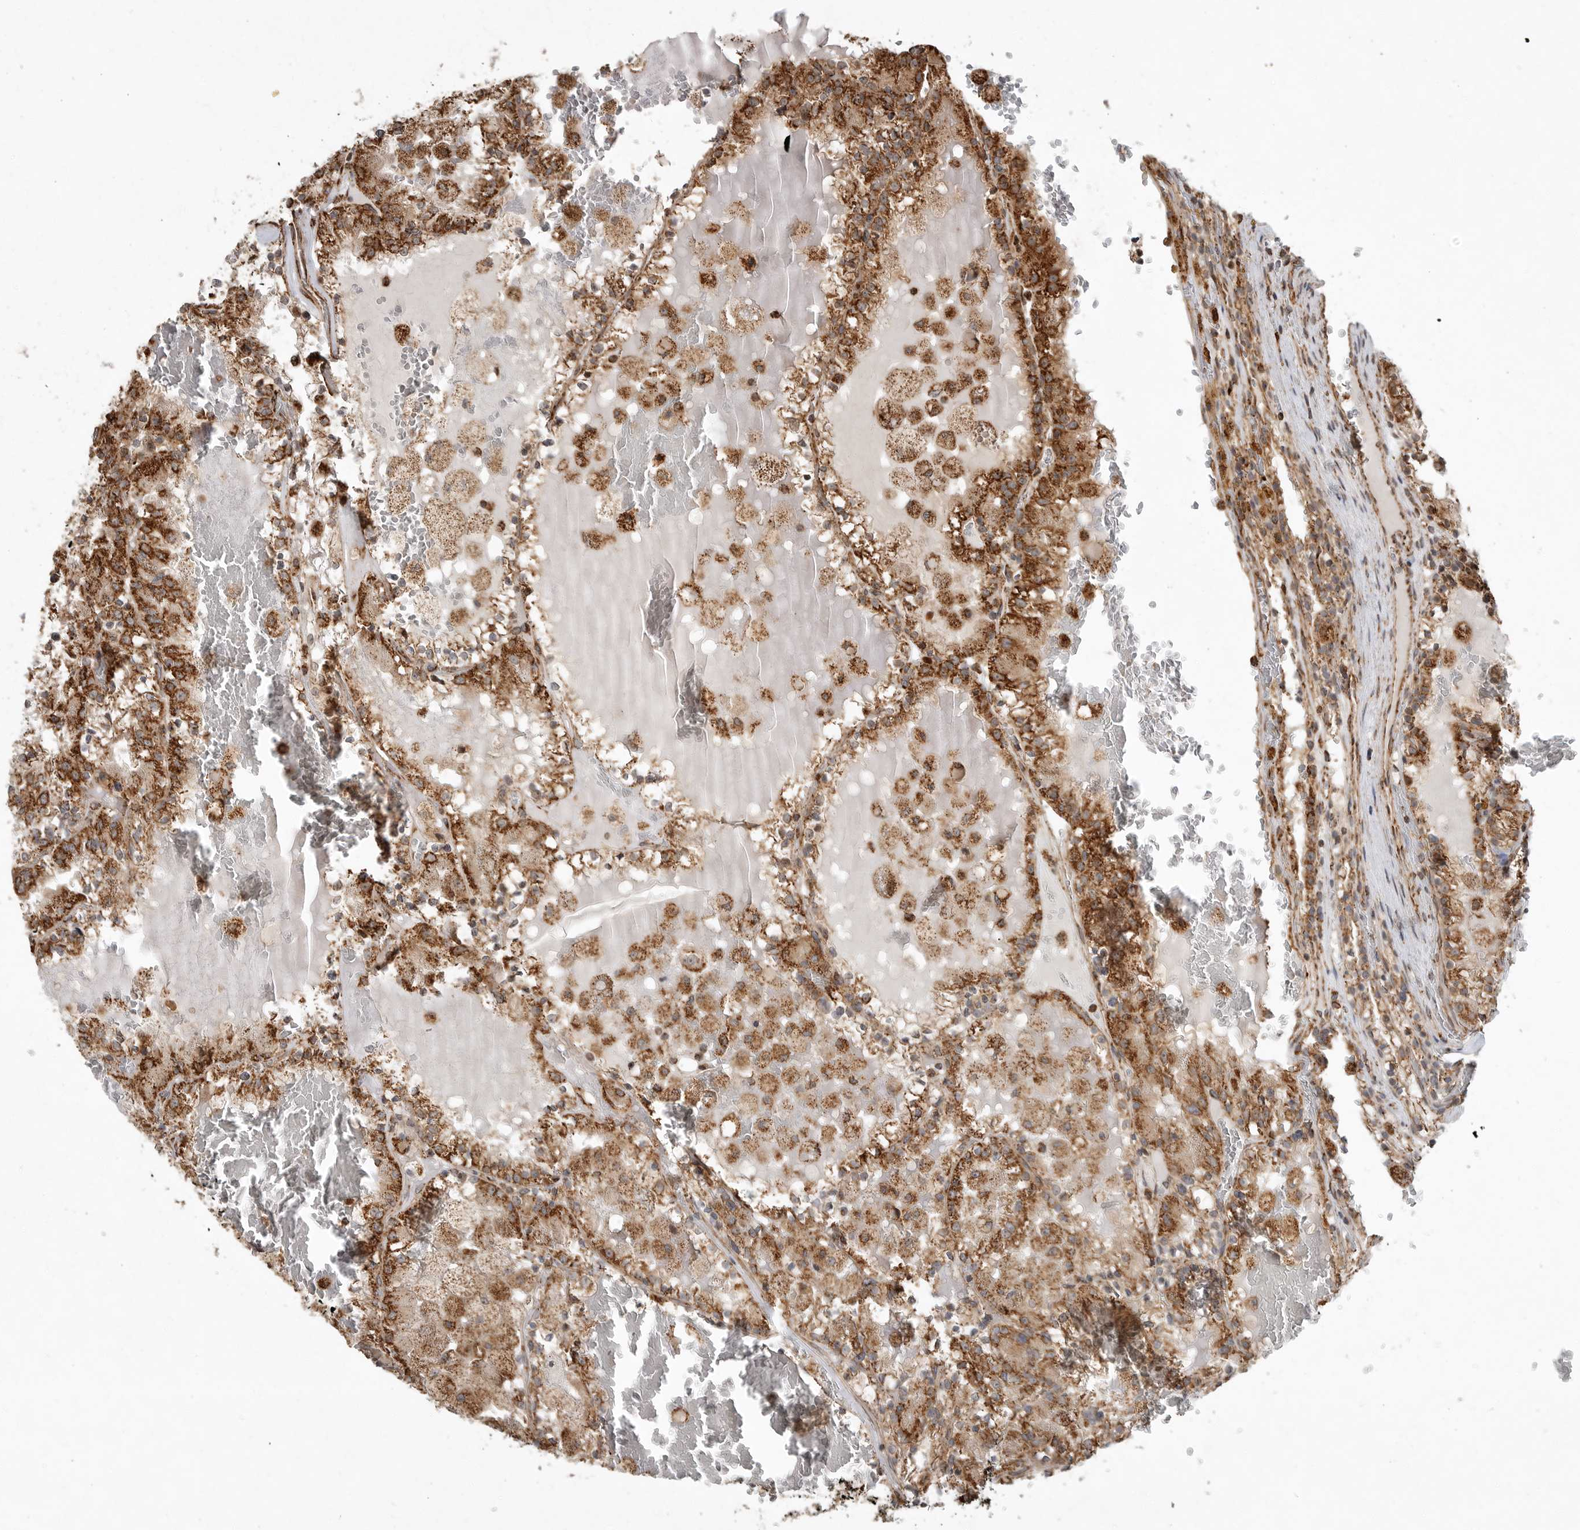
{"staining": {"intensity": "strong", "quantity": ">75%", "location": "cytoplasmic/membranous"}, "tissue": "renal cancer", "cell_type": "Tumor cells", "image_type": "cancer", "snomed": [{"axis": "morphology", "description": "Adenocarcinoma, NOS"}, {"axis": "topography", "description": "Kidney"}], "caption": "Human renal adenocarcinoma stained with a brown dye shows strong cytoplasmic/membranous positive staining in about >75% of tumor cells.", "gene": "GCNT2", "patient": {"sex": "female", "age": 56}}